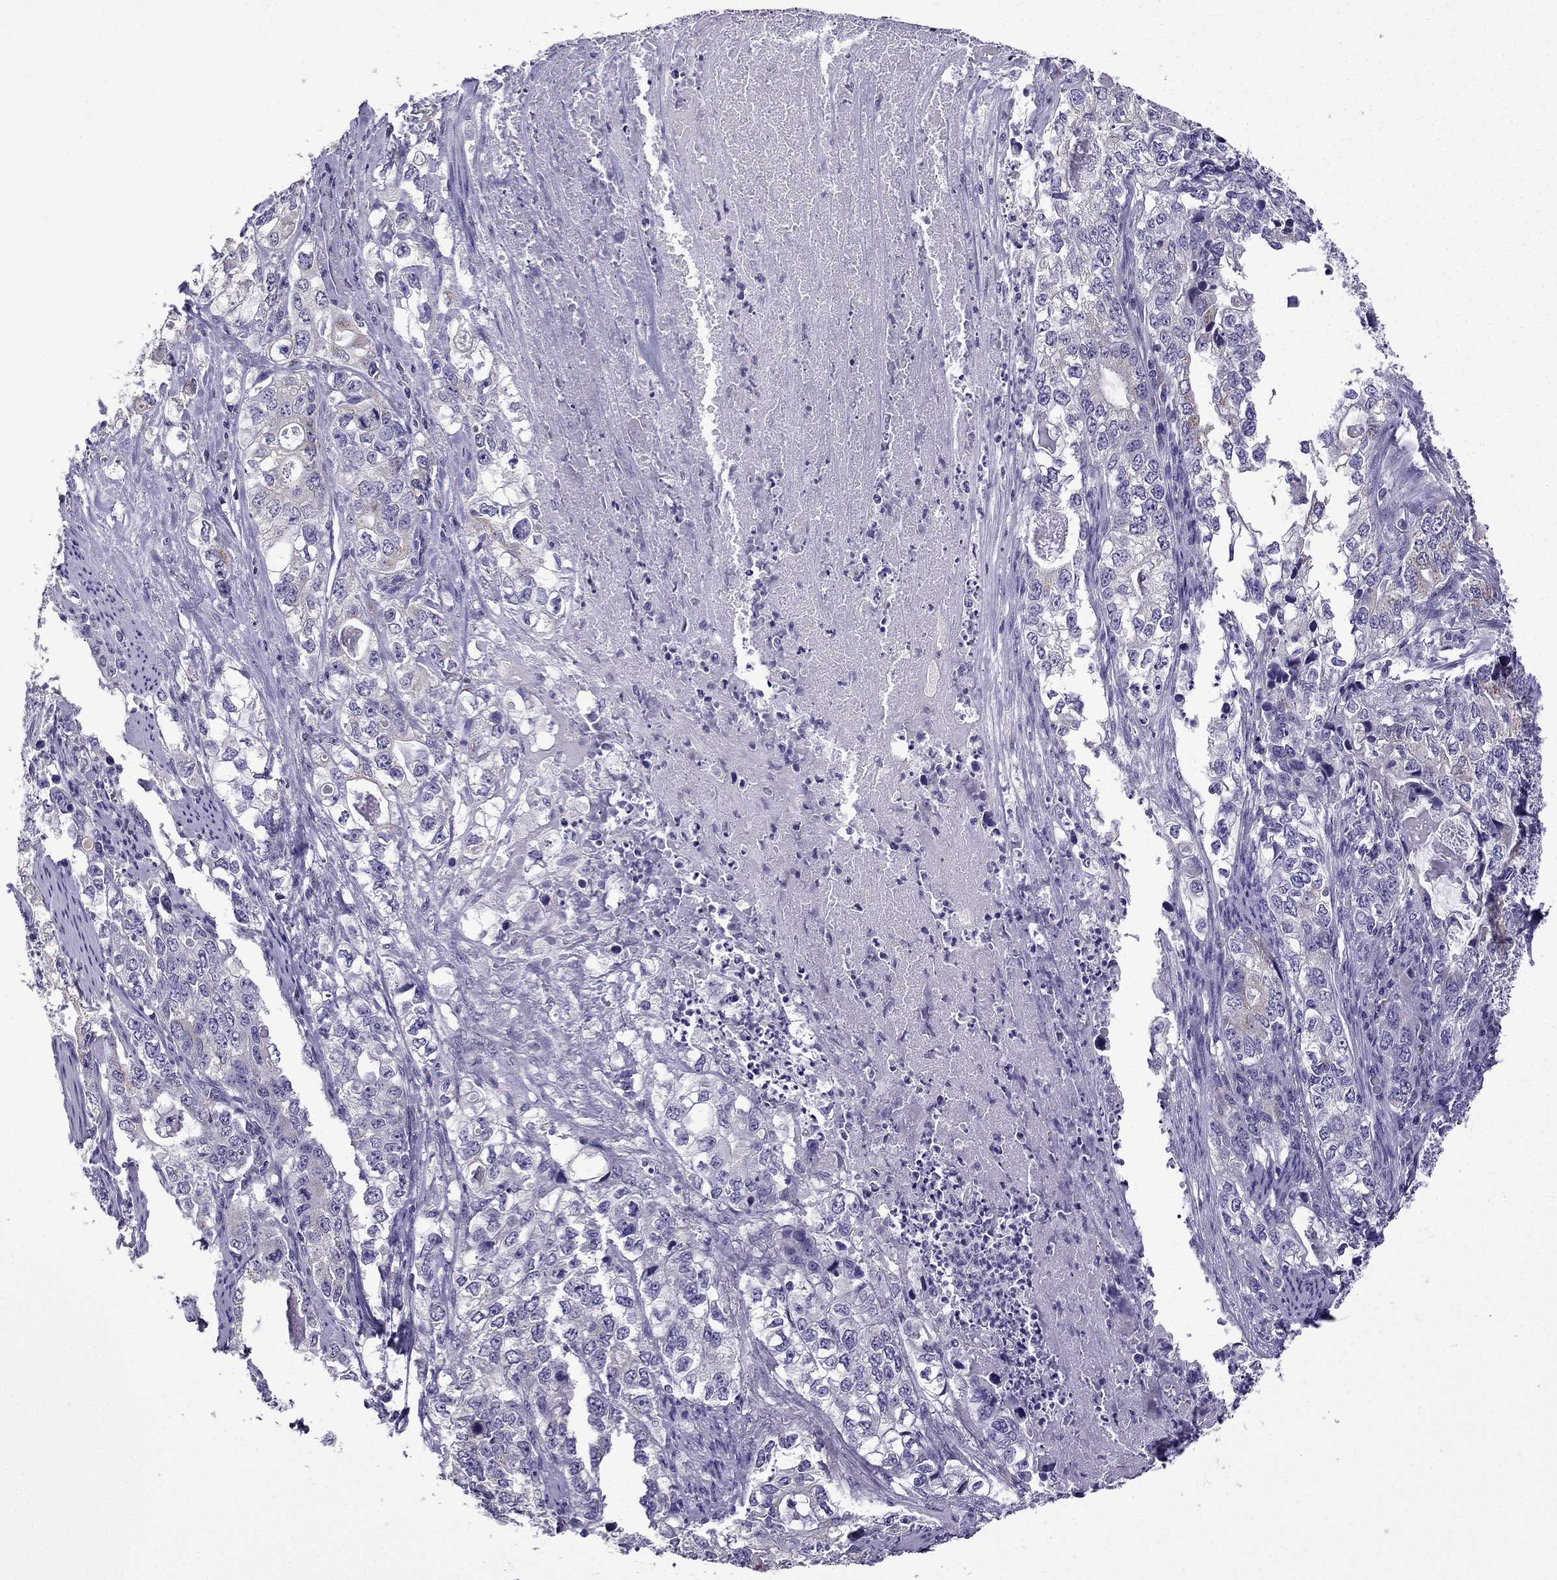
{"staining": {"intensity": "negative", "quantity": "none", "location": "none"}, "tissue": "stomach cancer", "cell_type": "Tumor cells", "image_type": "cancer", "snomed": [{"axis": "morphology", "description": "Adenocarcinoma, NOS"}, {"axis": "topography", "description": "Stomach, lower"}], "caption": "A high-resolution histopathology image shows IHC staining of stomach cancer (adenocarcinoma), which displays no significant expression in tumor cells.", "gene": "TTN", "patient": {"sex": "female", "age": 72}}